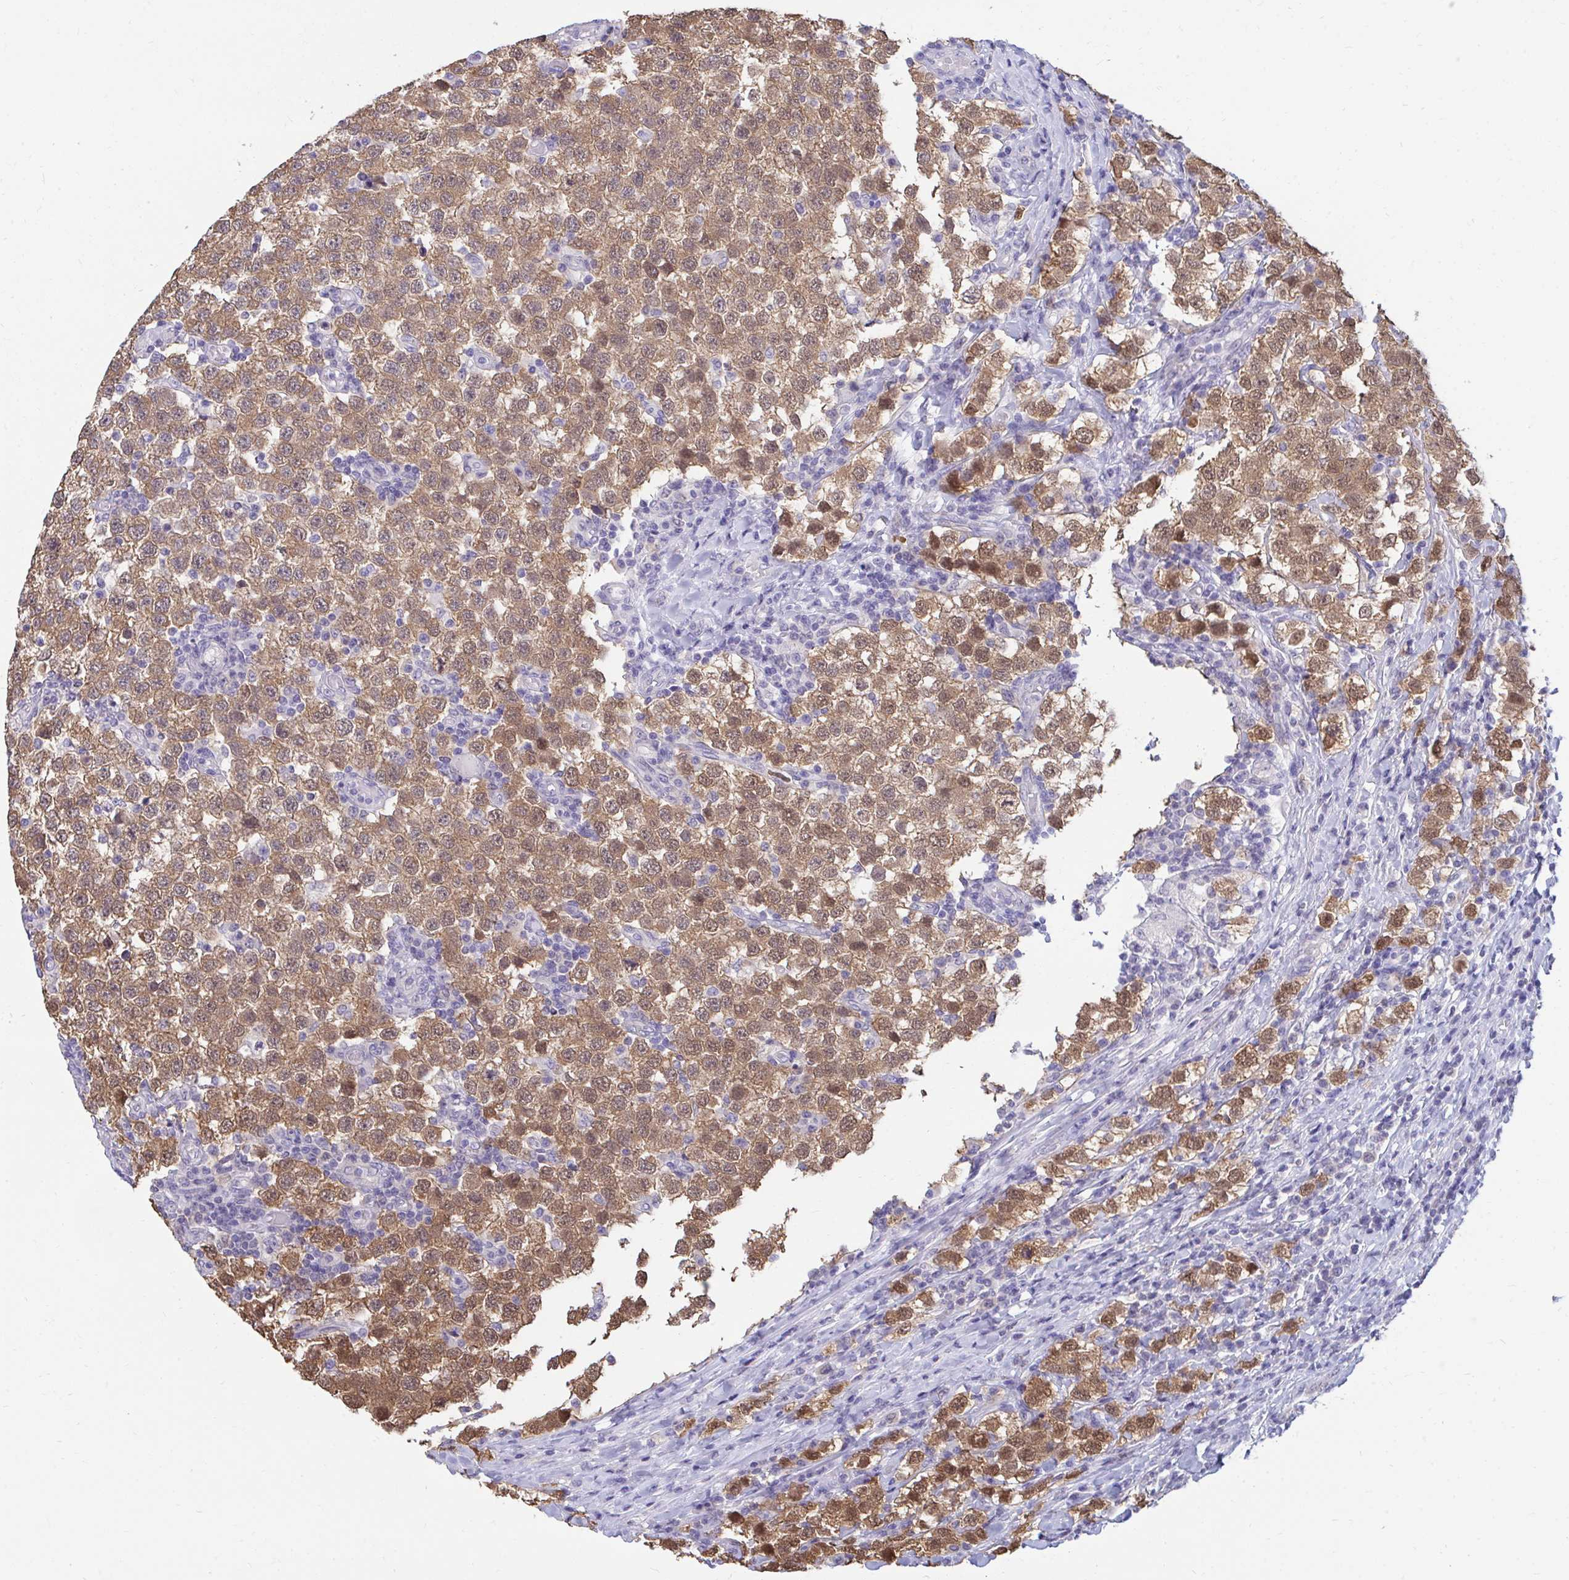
{"staining": {"intensity": "moderate", "quantity": ">75%", "location": "cytoplasmic/membranous,nuclear"}, "tissue": "testis cancer", "cell_type": "Tumor cells", "image_type": "cancer", "snomed": [{"axis": "morphology", "description": "Seminoma, NOS"}, {"axis": "topography", "description": "Testis"}], "caption": "The photomicrograph demonstrates a brown stain indicating the presence of a protein in the cytoplasmic/membranous and nuclear of tumor cells in testis seminoma.", "gene": "CSE1L", "patient": {"sex": "male", "age": 34}}